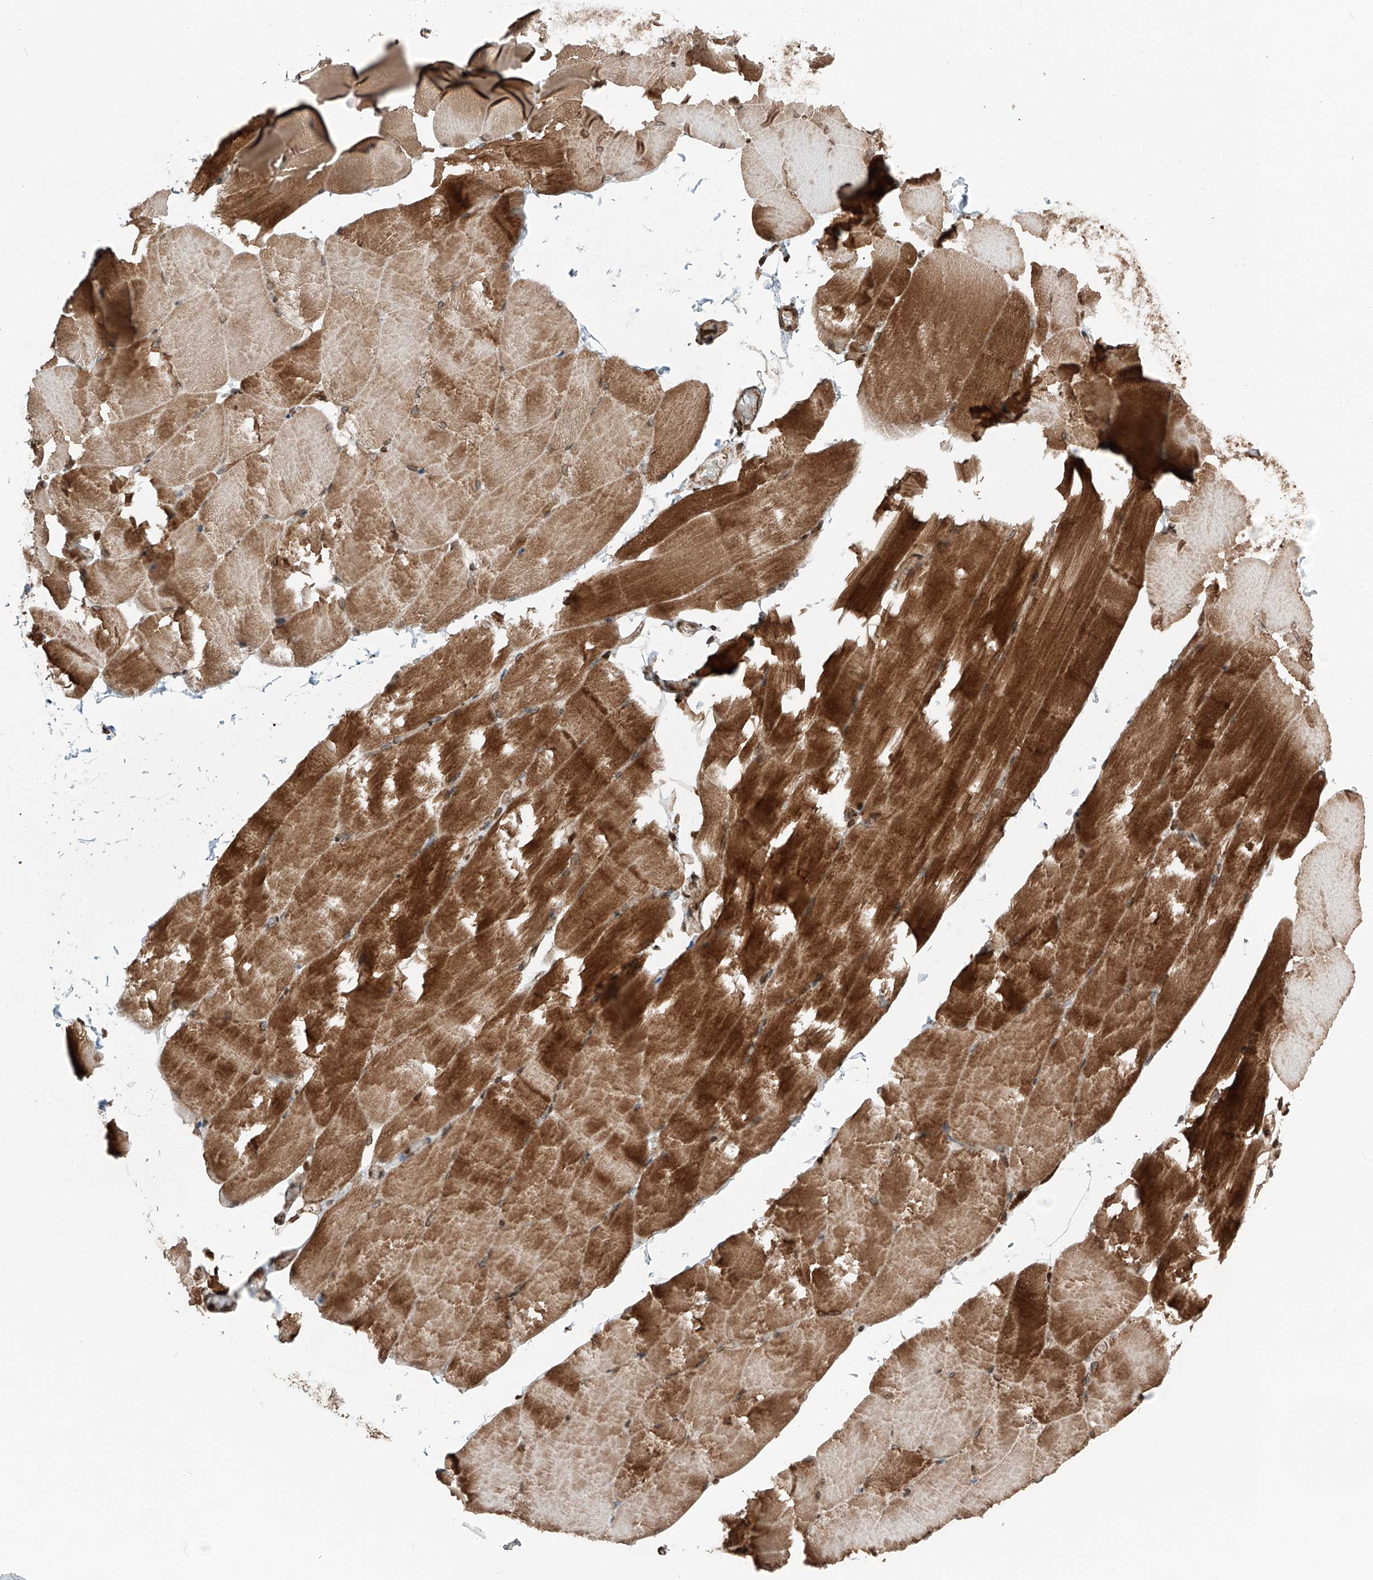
{"staining": {"intensity": "moderate", "quantity": "25%-75%", "location": "cytoplasmic/membranous"}, "tissue": "skeletal muscle", "cell_type": "Myocytes", "image_type": "normal", "snomed": [{"axis": "morphology", "description": "Normal tissue, NOS"}, {"axis": "topography", "description": "Skeletal muscle"}, {"axis": "topography", "description": "Parathyroid gland"}], "caption": "High-power microscopy captured an immunohistochemistry image of normal skeletal muscle, revealing moderate cytoplasmic/membranous staining in about 25%-75% of myocytes.", "gene": "CEP162", "patient": {"sex": "female", "age": 37}}